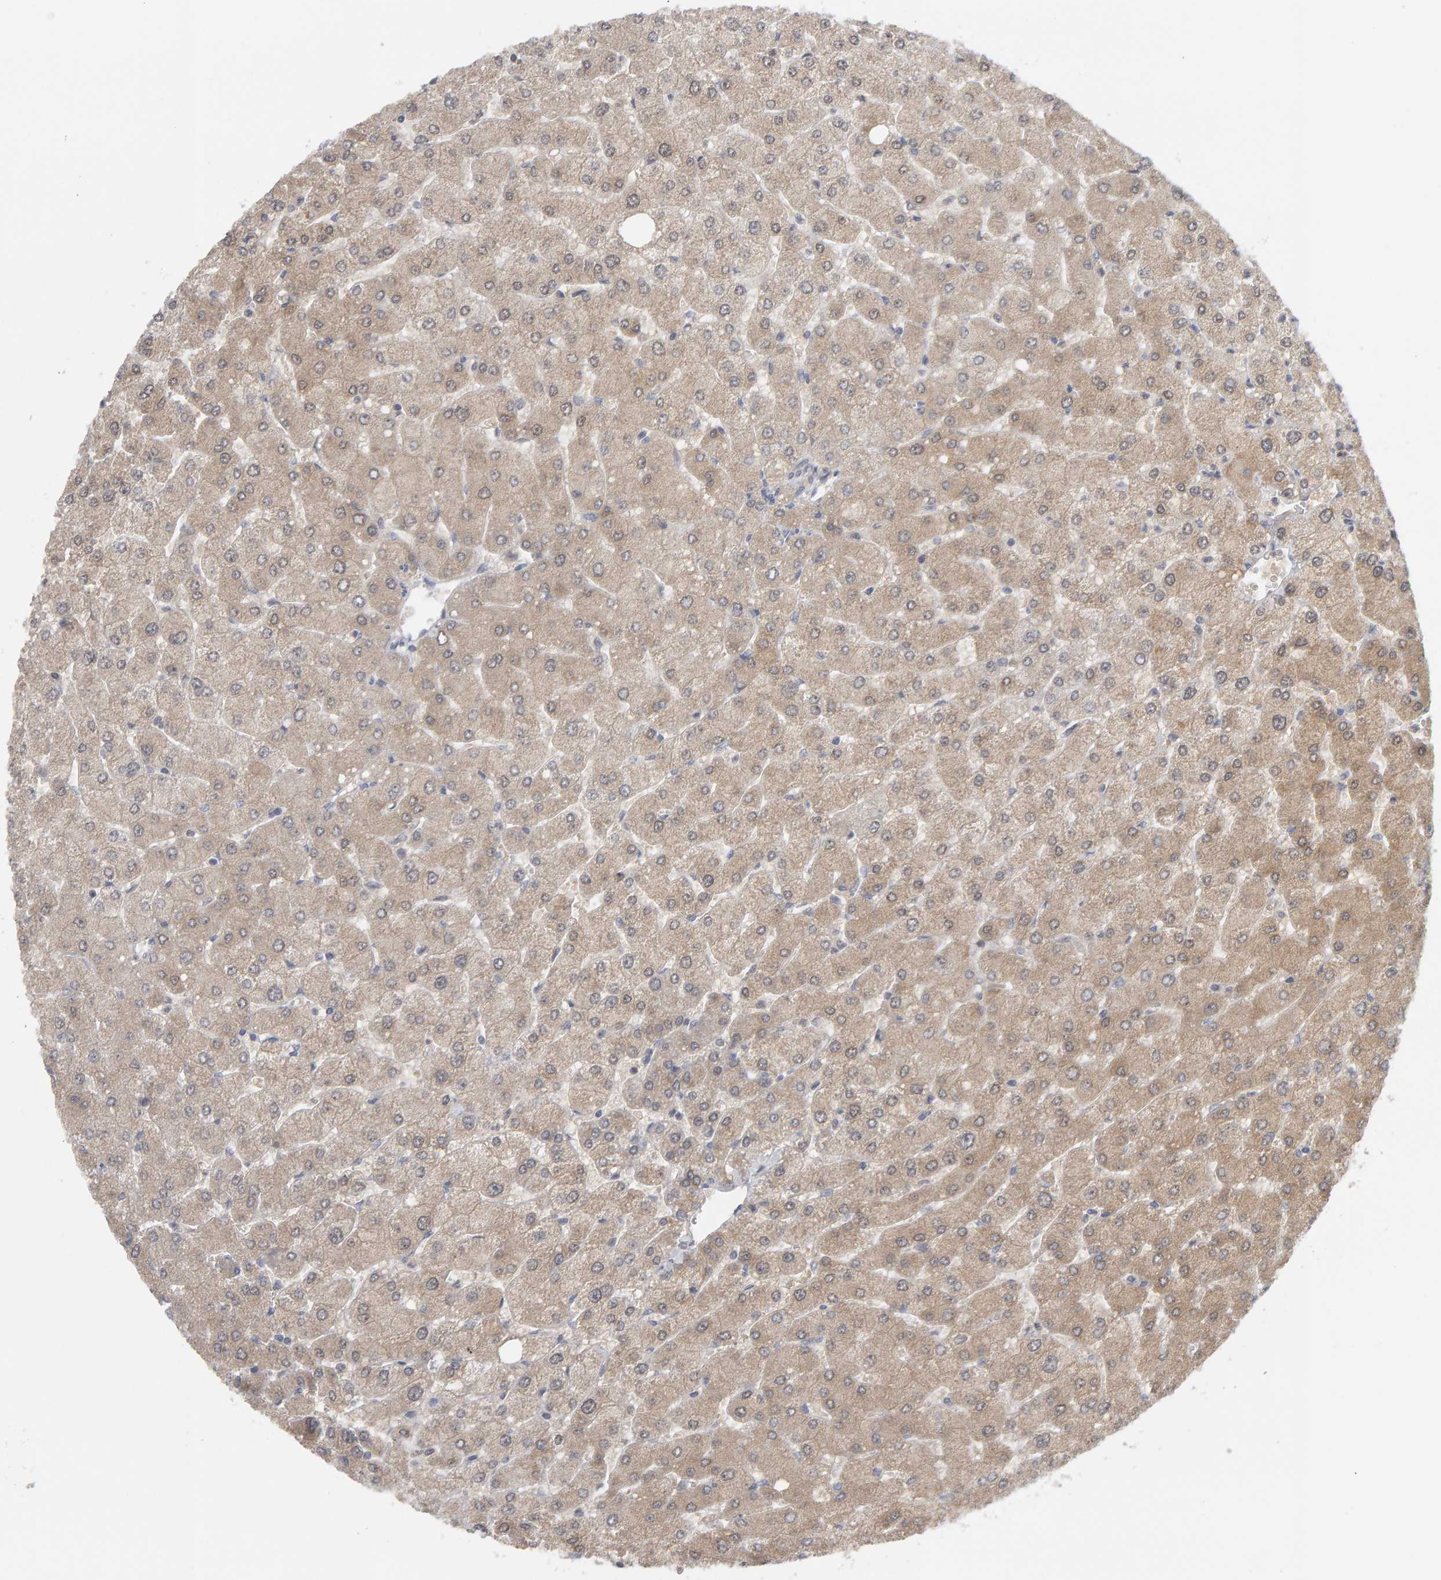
{"staining": {"intensity": "weak", "quantity": "<25%", "location": "cytoplasmic/membranous"}, "tissue": "liver", "cell_type": "Cholangiocytes", "image_type": "normal", "snomed": [{"axis": "morphology", "description": "Normal tissue, NOS"}, {"axis": "topography", "description": "Liver"}], "caption": "IHC image of unremarkable liver: human liver stained with DAB reveals no significant protein expression in cholangiocytes.", "gene": "MSRA", "patient": {"sex": "male", "age": 55}}